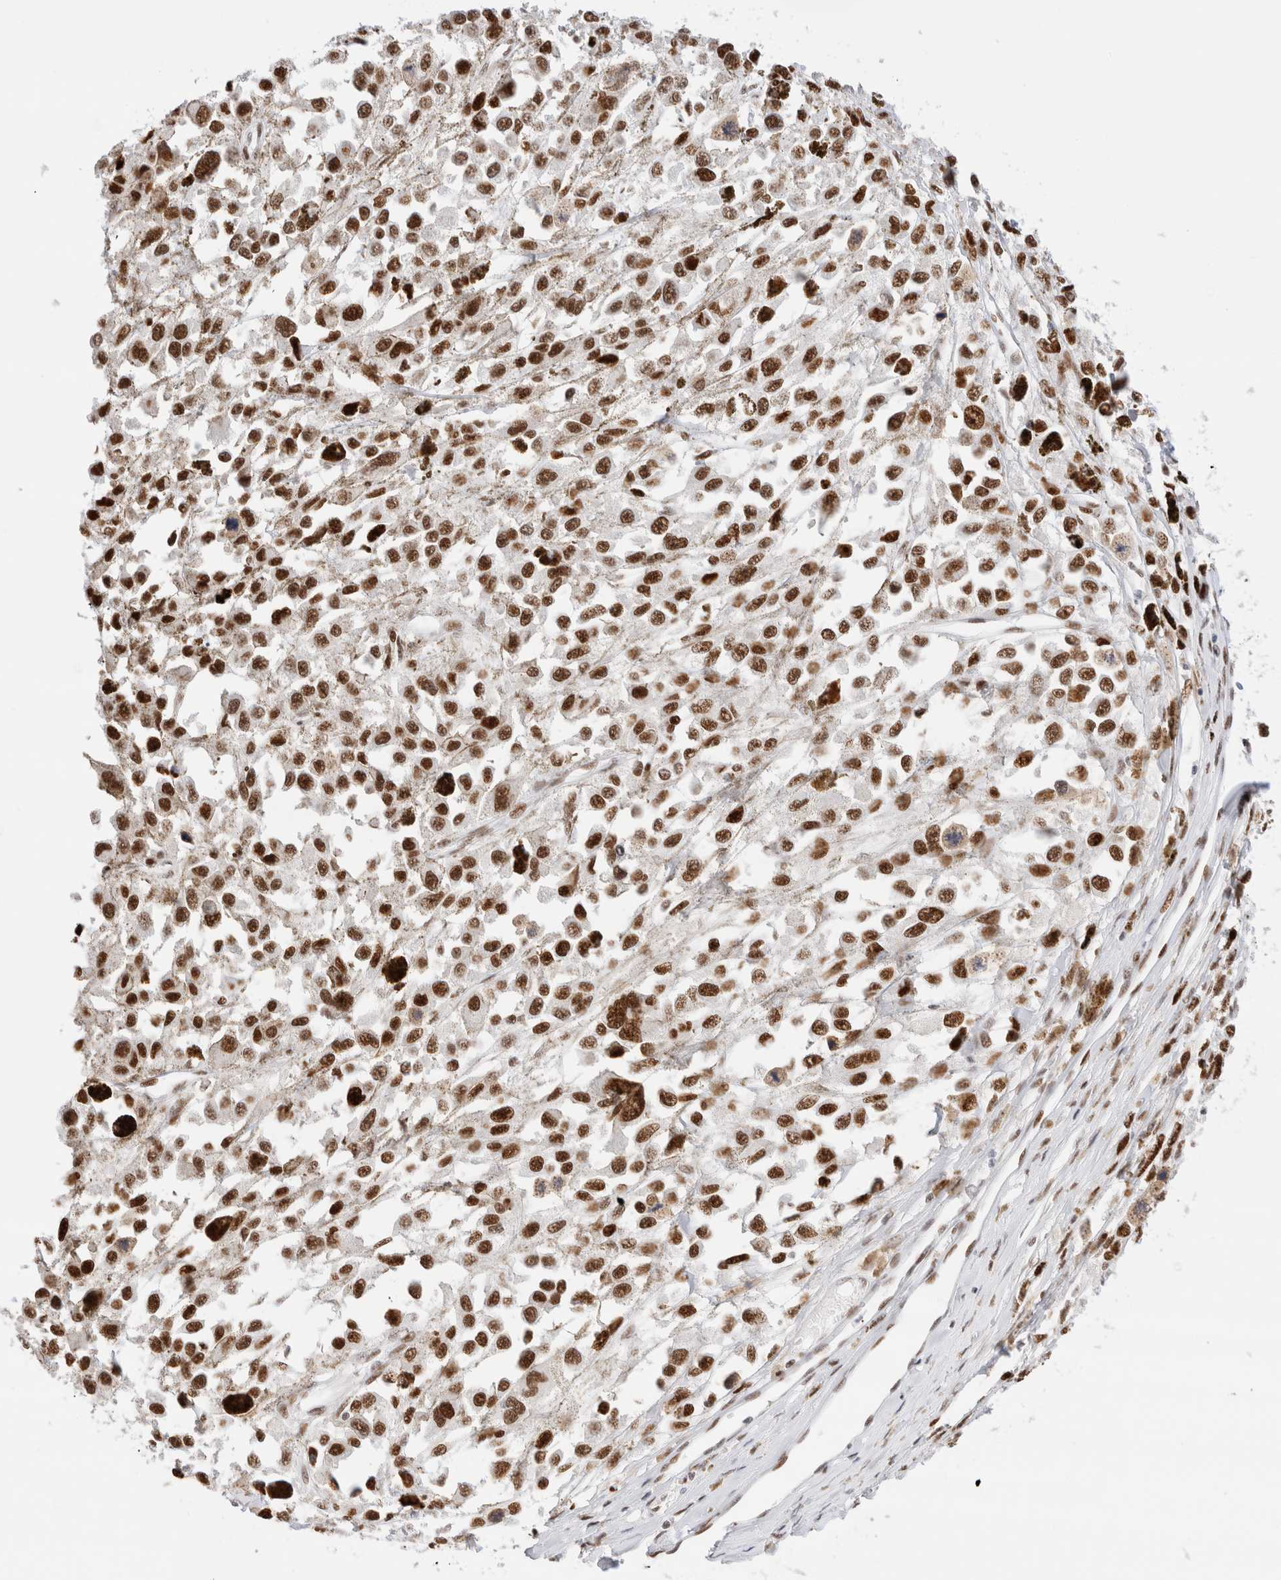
{"staining": {"intensity": "strong", "quantity": ">75%", "location": "nuclear"}, "tissue": "melanoma", "cell_type": "Tumor cells", "image_type": "cancer", "snomed": [{"axis": "morphology", "description": "Malignant melanoma, Metastatic site"}, {"axis": "topography", "description": "Lymph node"}], "caption": "Human malignant melanoma (metastatic site) stained for a protein (brown) exhibits strong nuclear positive expression in approximately >75% of tumor cells.", "gene": "ZNF282", "patient": {"sex": "male", "age": 59}}